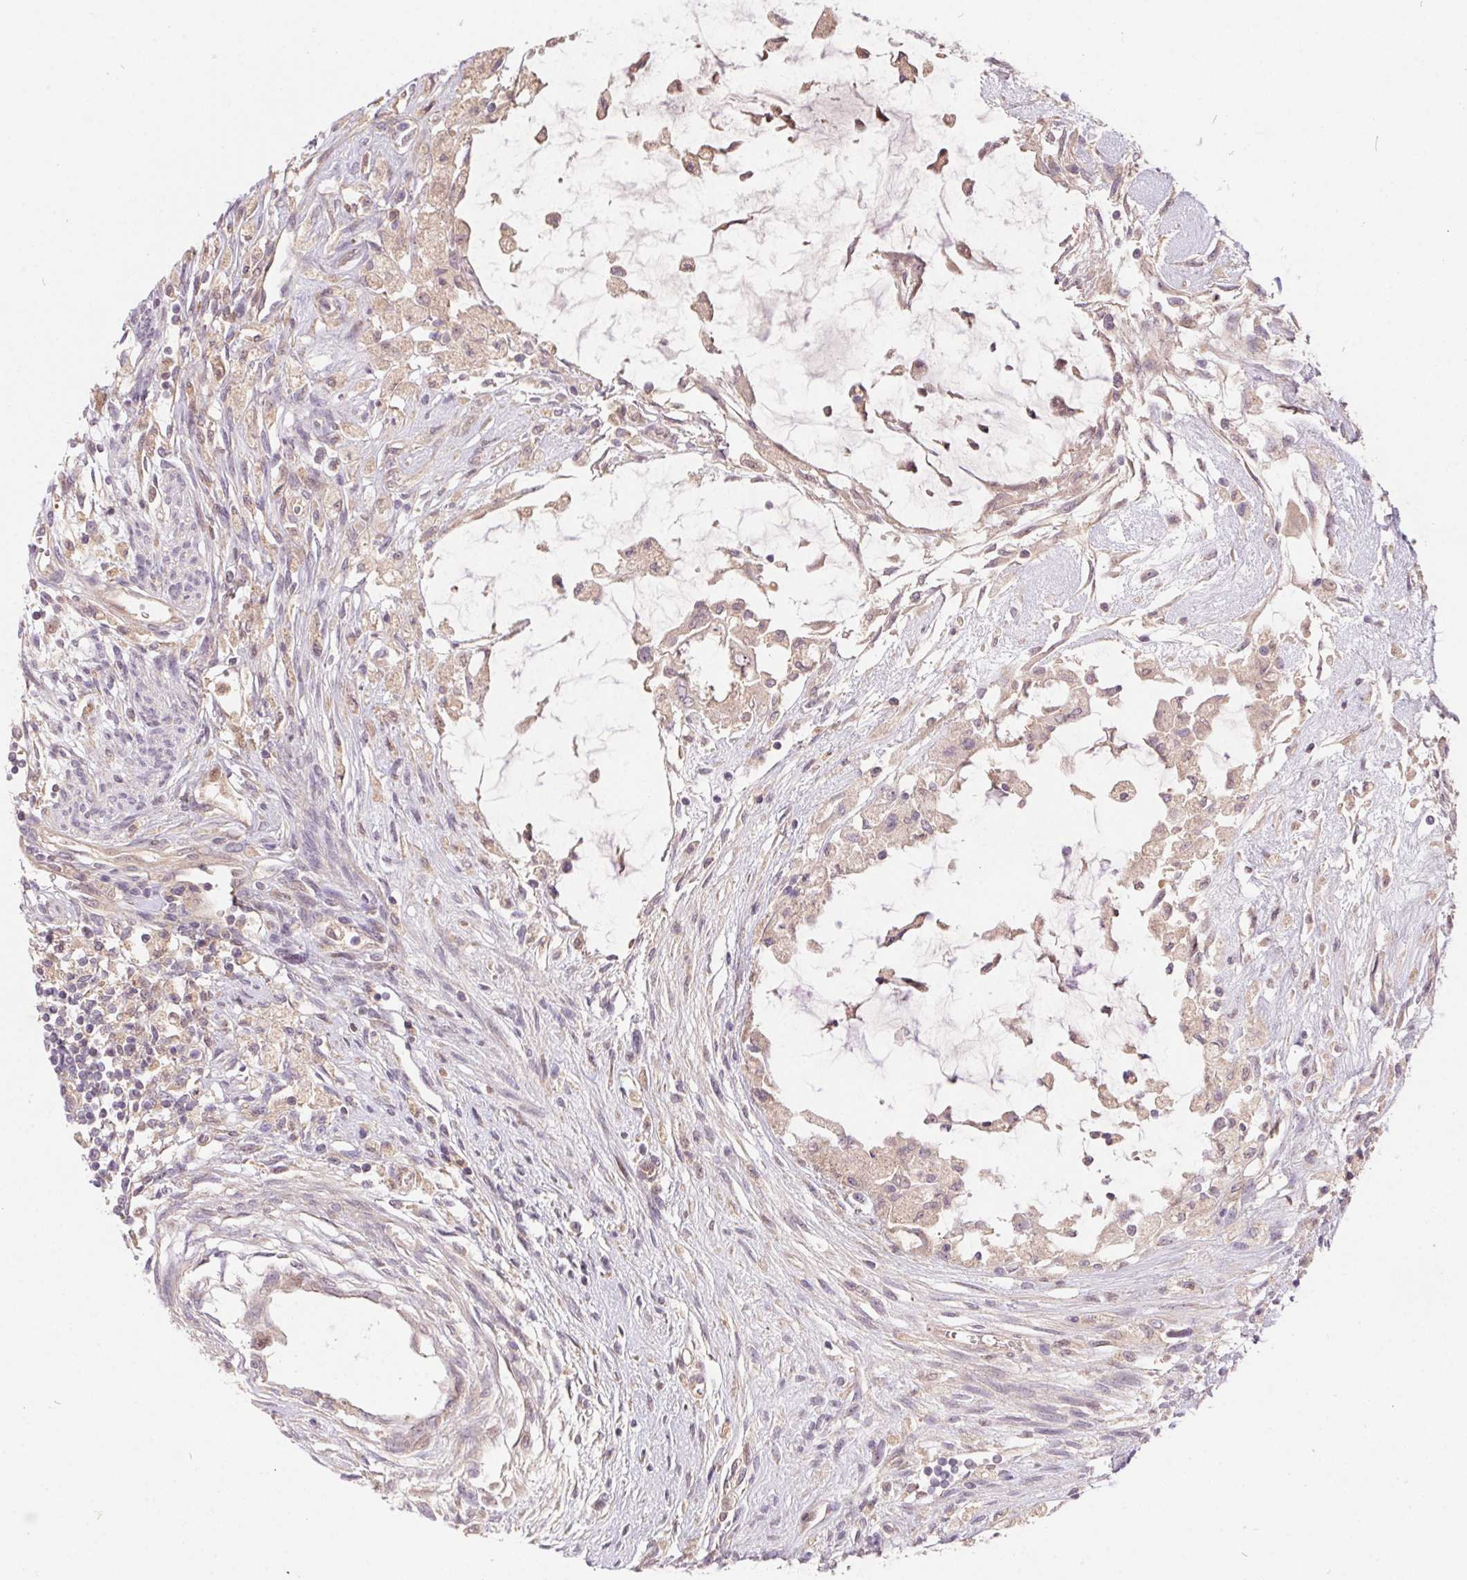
{"staining": {"intensity": "weak", "quantity": "<25%", "location": "cytoplasmic/membranous,nuclear"}, "tissue": "testis cancer", "cell_type": "Tumor cells", "image_type": "cancer", "snomed": [{"axis": "morphology", "description": "Carcinoma, Embryonal, NOS"}, {"axis": "topography", "description": "Testis"}], "caption": "Immunohistochemistry (IHC) micrograph of human testis cancer stained for a protein (brown), which displays no positivity in tumor cells.", "gene": "NUDT16", "patient": {"sex": "male", "age": 37}}